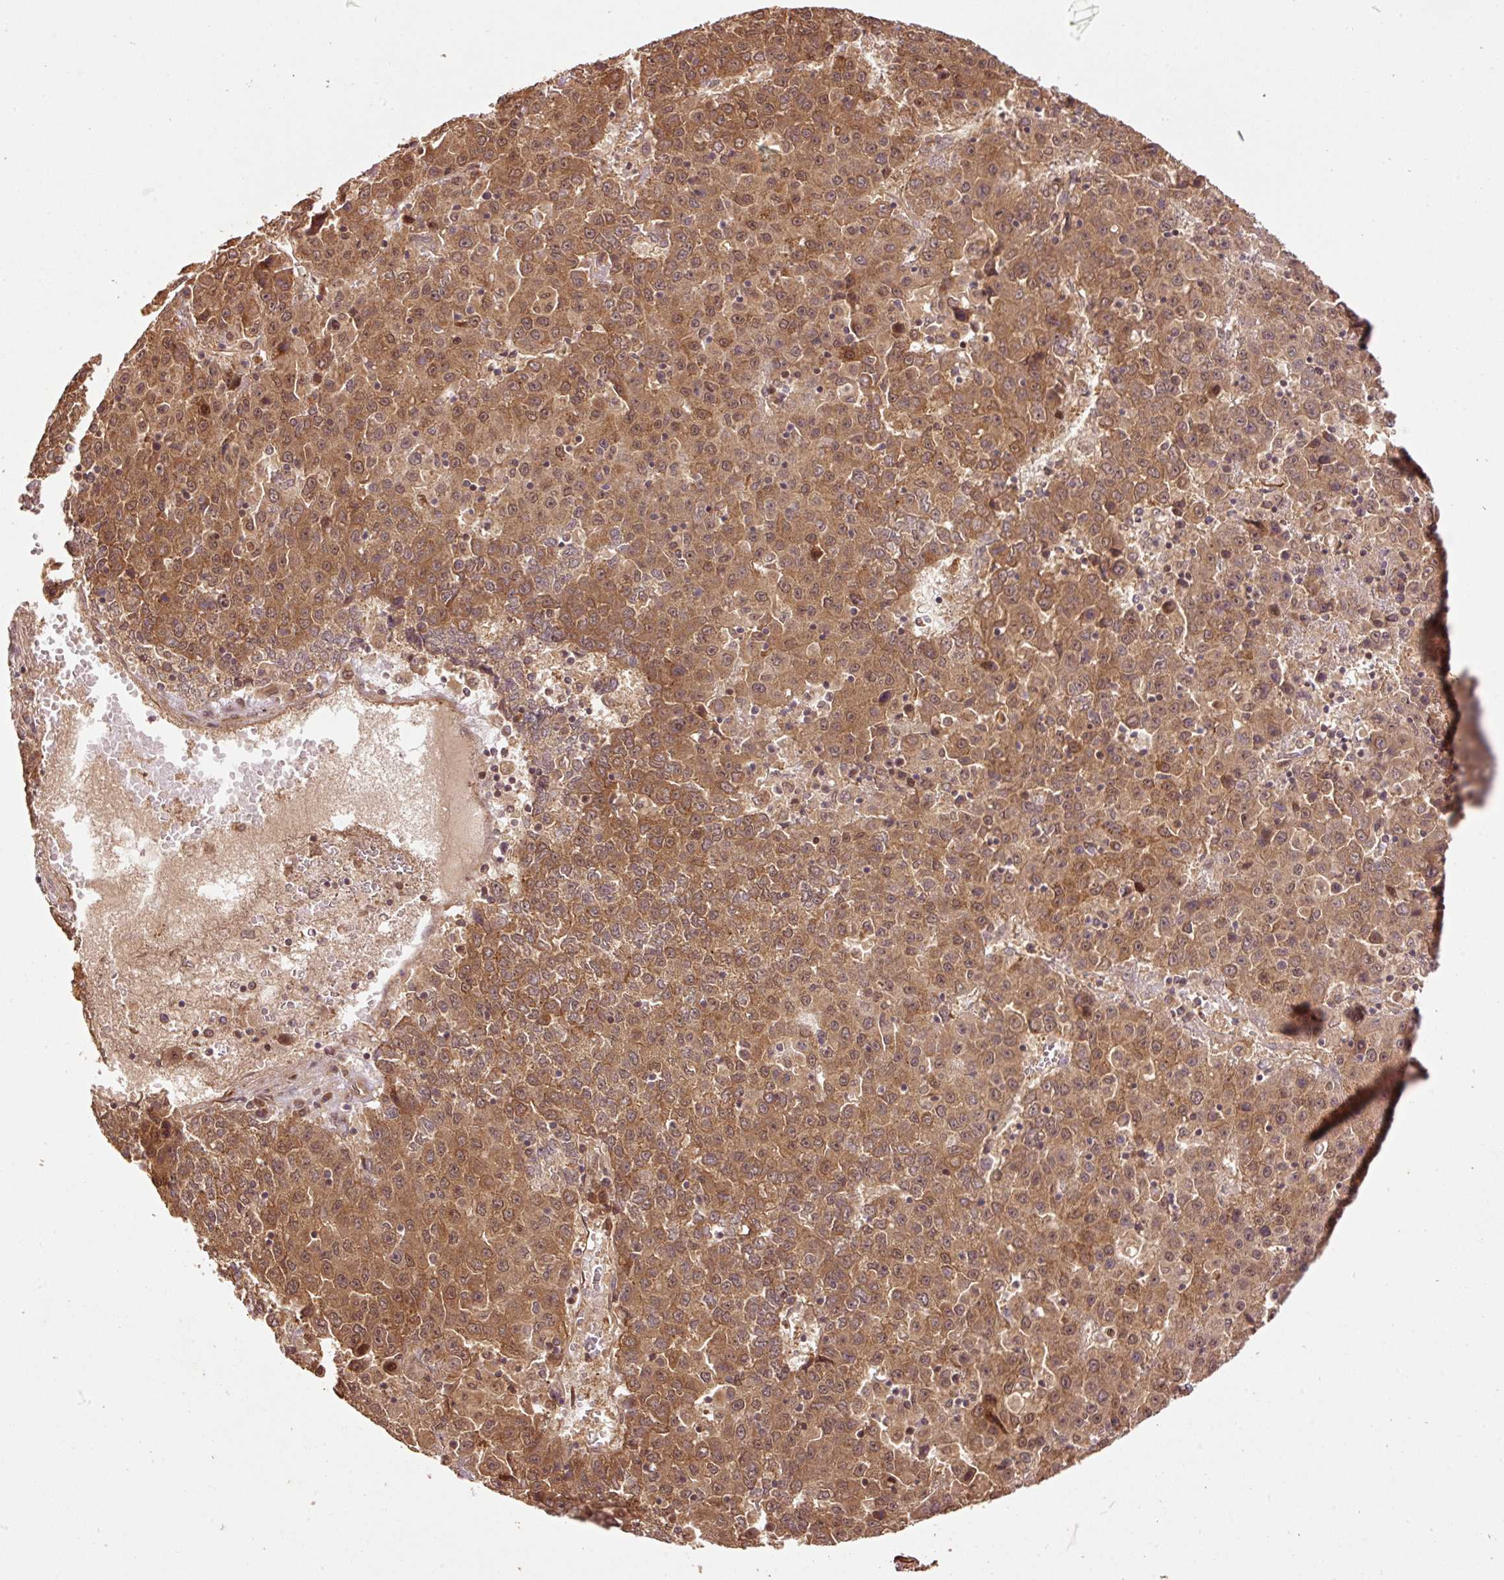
{"staining": {"intensity": "moderate", "quantity": ">75%", "location": "cytoplasmic/membranous,nuclear"}, "tissue": "liver cancer", "cell_type": "Tumor cells", "image_type": "cancer", "snomed": [{"axis": "morphology", "description": "Carcinoma, Hepatocellular, NOS"}, {"axis": "topography", "description": "Liver"}], "caption": "Hepatocellular carcinoma (liver) stained for a protein (brown) demonstrates moderate cytoplasmic/membranous and nuclear positive expression in approximately >75% of tumor cells.", "gene": "OXER1", "patient": {"sex": "female", "age": 53}}